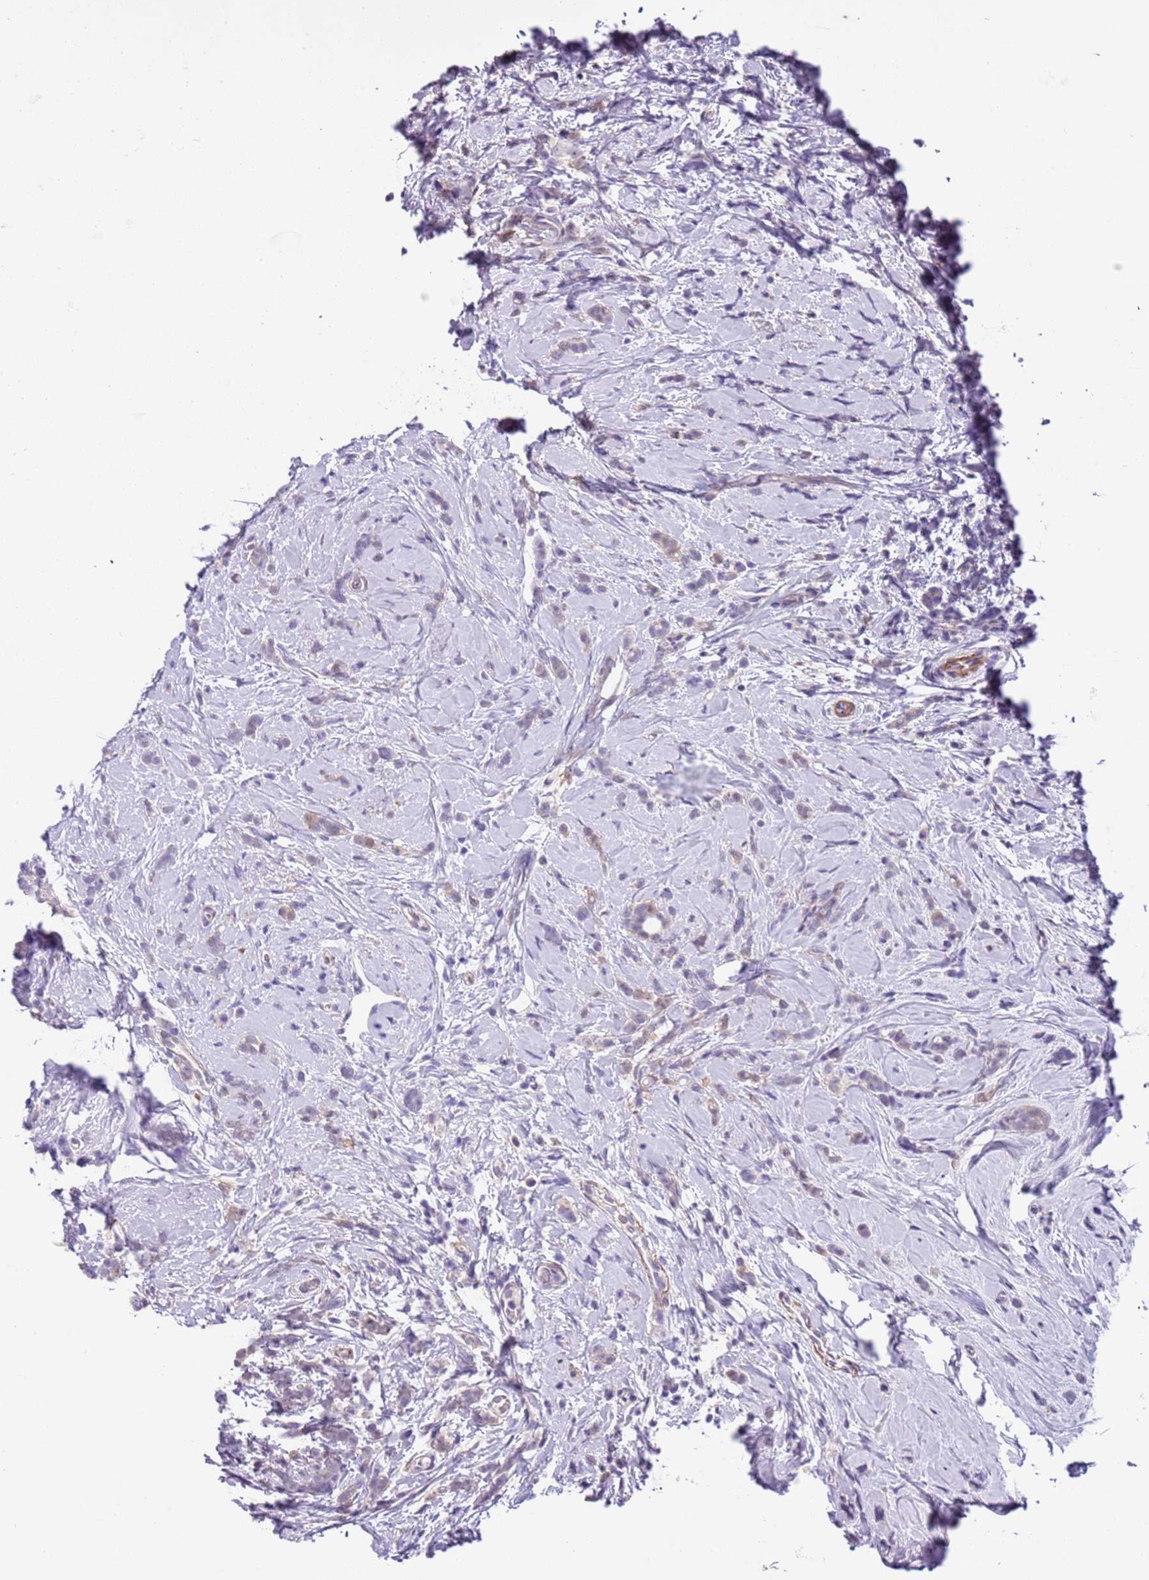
{"staining": {"intensity": "weak", "quantity": "<25%", "location": "cytoplasmic/membranous"}, "tissue": "breast cancer", "cell_type": "Tumor cells", "image_type": "cancer", "snomed": [{"axis": "morphology", "description": "Lobular carcinoma"}, {"axis": "topography", "description": "Breast"}], "caption": "IHC image of neoplastic tissue: human breast lobular carcinoma stained with DAB shows no significant protein staining in tumor cells. The staining was performed using DAB (3,3'-diaminobenzidine) to visualize the protein expression in brown, while the nuclei were stained in blue with hematoxylin (Magnification: 20x).", "gene": "PCGF2", "patient": {"sex": "female", "age": 58}}